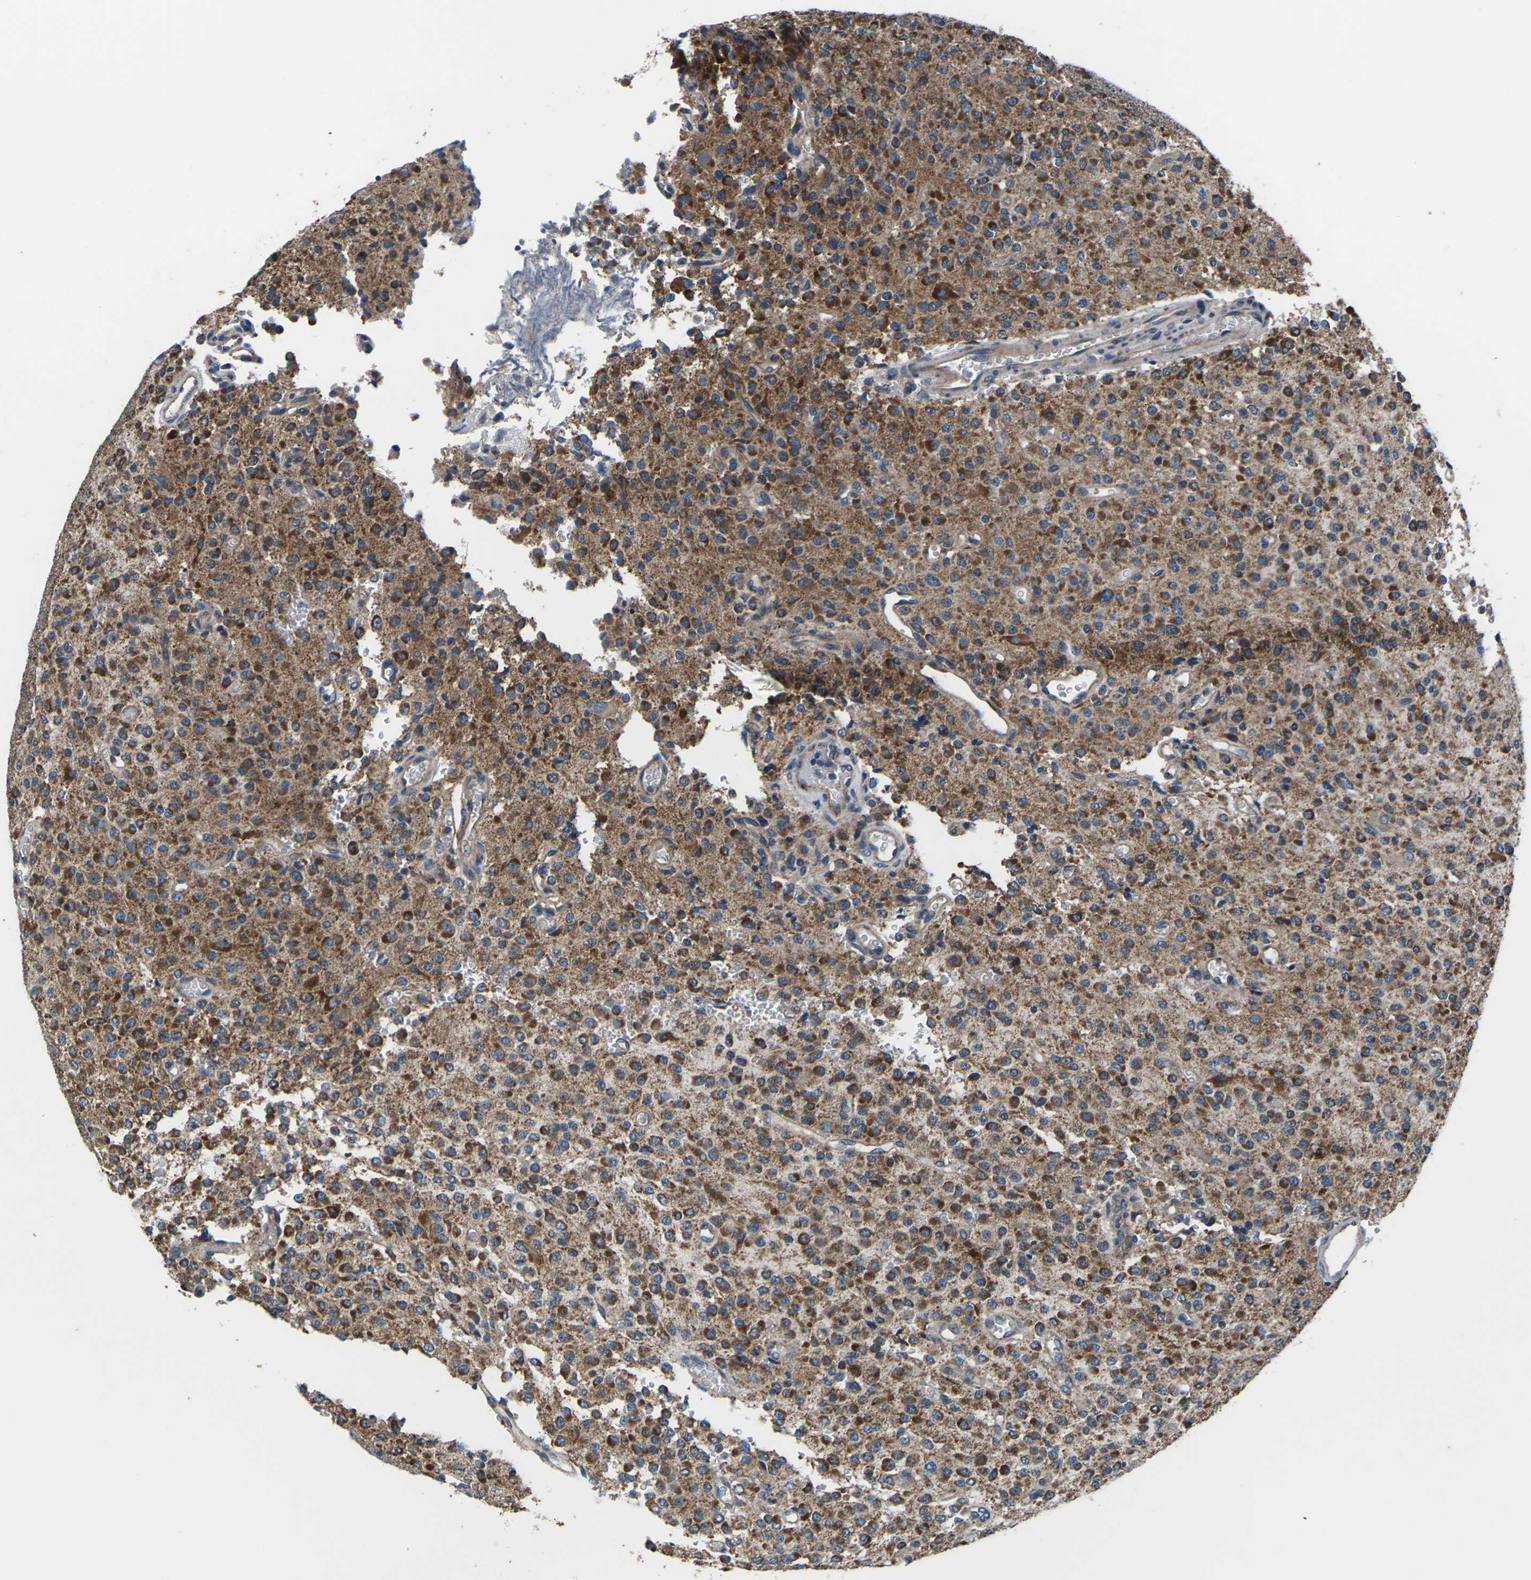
{"staining": {"intensity": "moderate", "quantity": ">75%", "location": "cytoplasmic/membranous"}, "tissue": "glioma", "cell_type": "Tumor cells", "image_type": "cancer", "snomed": [{"axis": "morphology", "description": "Glioma, malignant, Low grade"}, {"axis": "topography", "description": "Brain"}], "caption": "An immunohistochemistry image of tumor tissue is shown. Protein staining in brown shows moderate cytoplasmic/membranous positivity in malignant glioma (low-grade) within tumor cells.", "gene": "GABRP", "patient": {"sex": "male", "age": 38}}